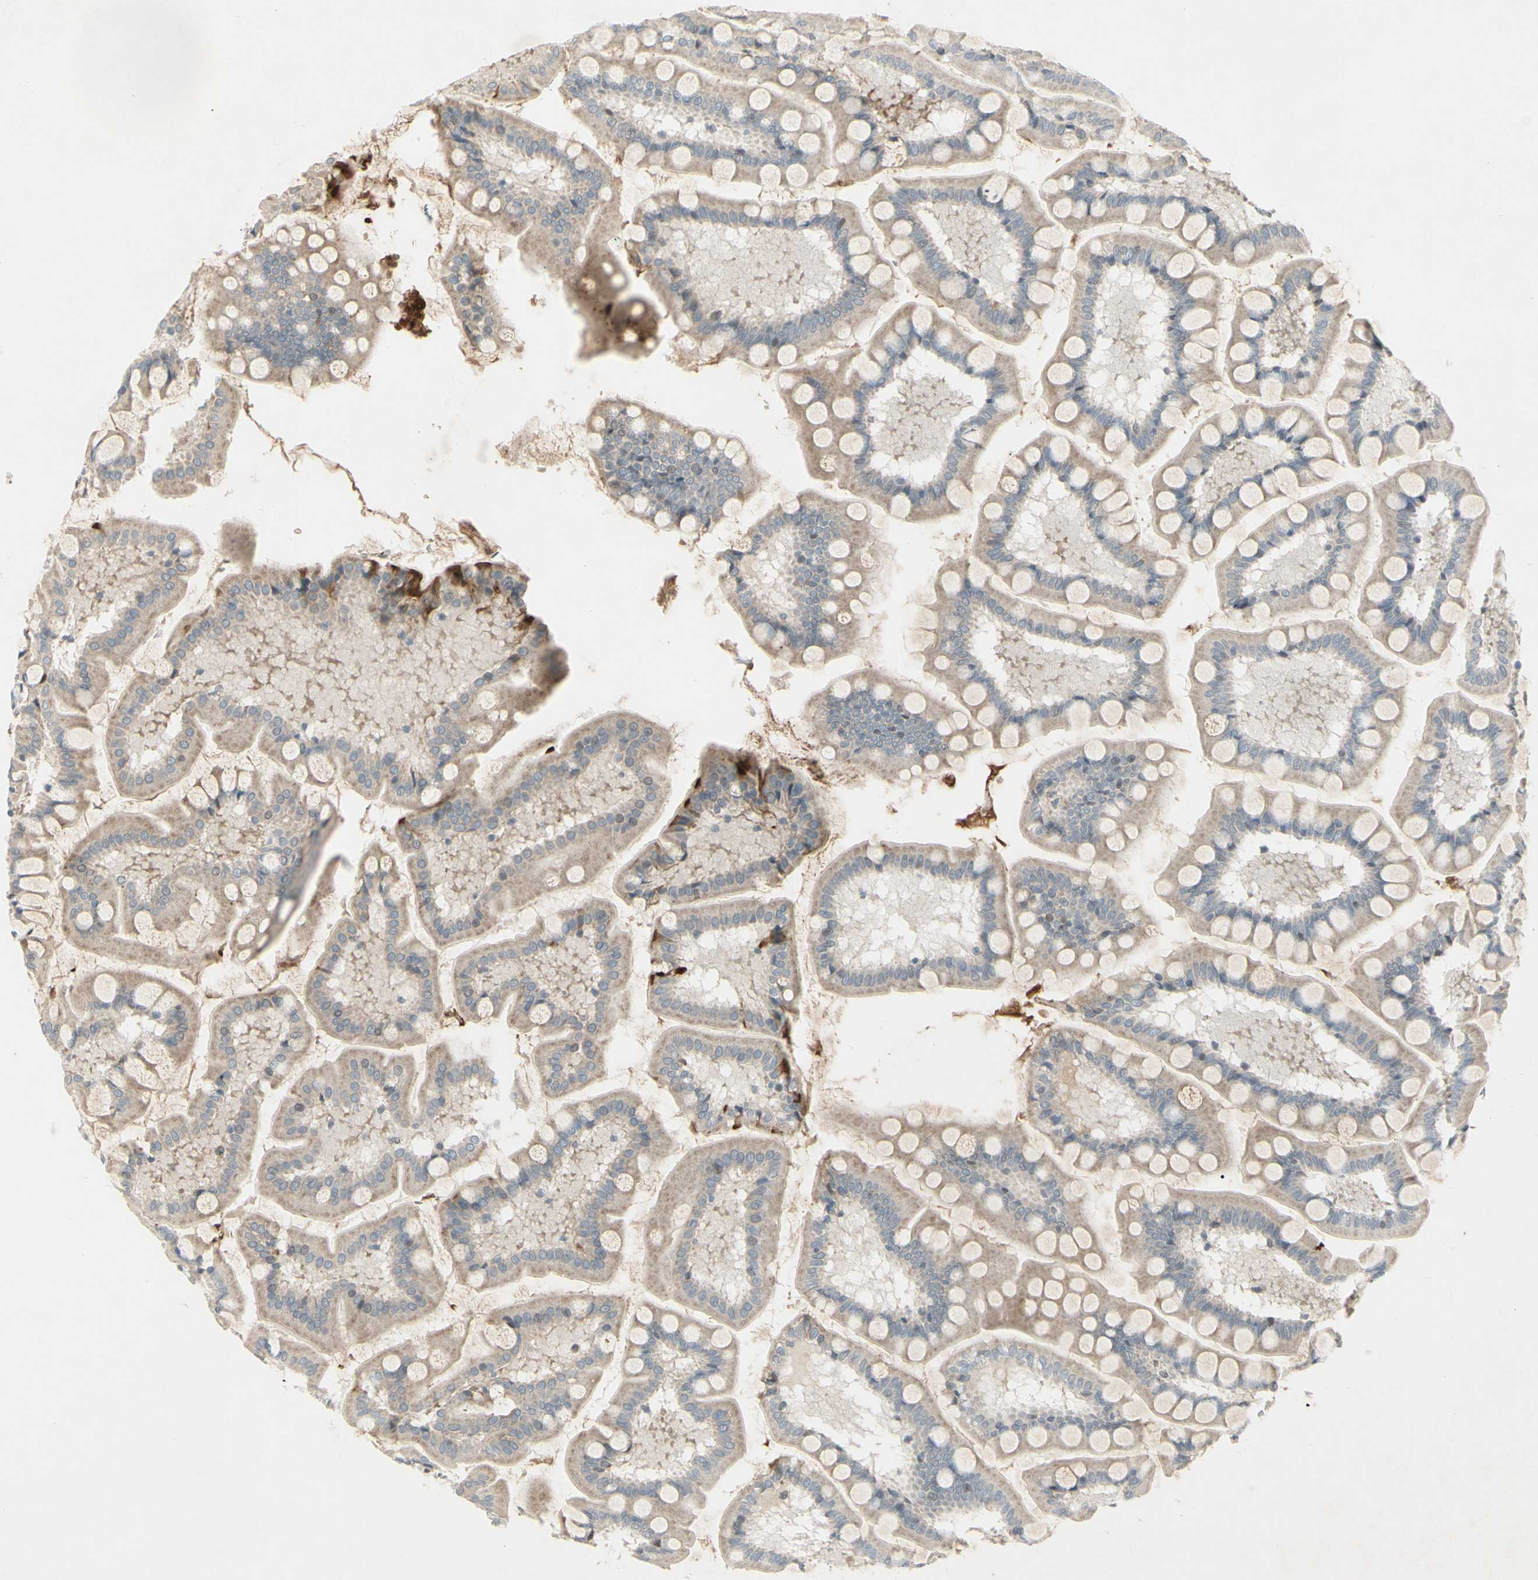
{"staining": {"intensity": "weak", "quantity": ">75%", "location": "cytoplasmic/membranous"}, "tissue": "small intestine", "cell_type": "Glandular cells", "image_type": "normal", "snomed": [{"axis": "morphology", "description": "Normal tissue, NOS"}, {"axis": "topography", "description": "Small intestine"}], "caption": "Immunohistochemical staining of normal small intestine exhibits low levels of weak cytoplasmic/membranous positivity in approximately >75% of glandular cells. (DAB (3,3'-diaminobenzidine) = brown stain, brightfield microscopy at high magnification).", "gene": "FGFR2", "patient": {"sex": "male", "age": 41}}